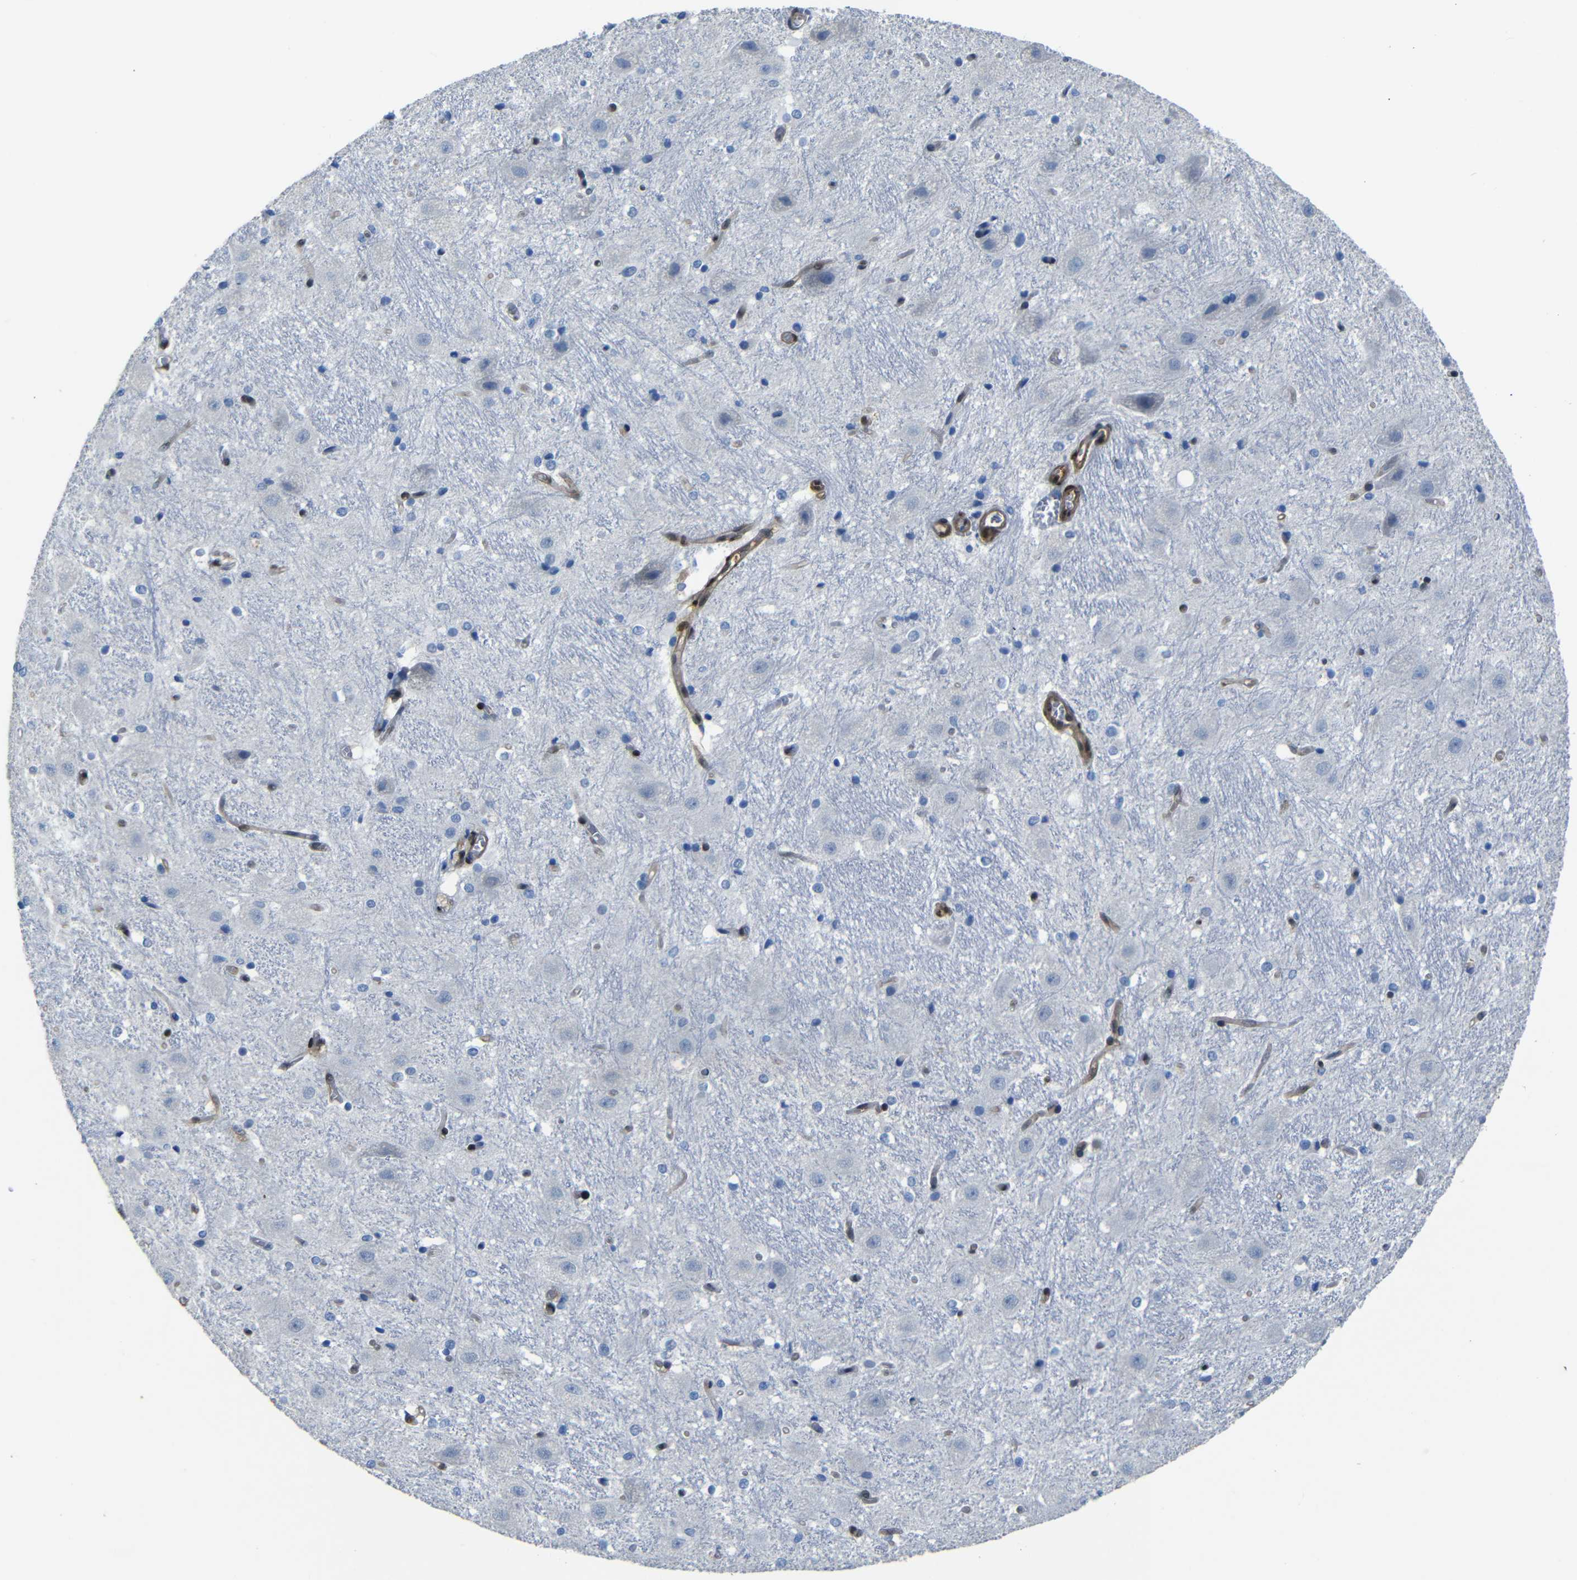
{"staining": {"intensity": "negative", "quantity": "none", "location": "none"}, "tissue": "hippocampus", "cell_type": "Glial cells", "image_type": "normal", "snomed": [{"axis": "morphology", "description": "Normal tissue, NOS"}, {"axis": "topography", "description": "Hippocampus"}], "caption": "The micrograph exhibits no significant positivity in glial cells of hippocampus.", "gene": "YAP1", "patient": {"sex": "female", "age": 19}}